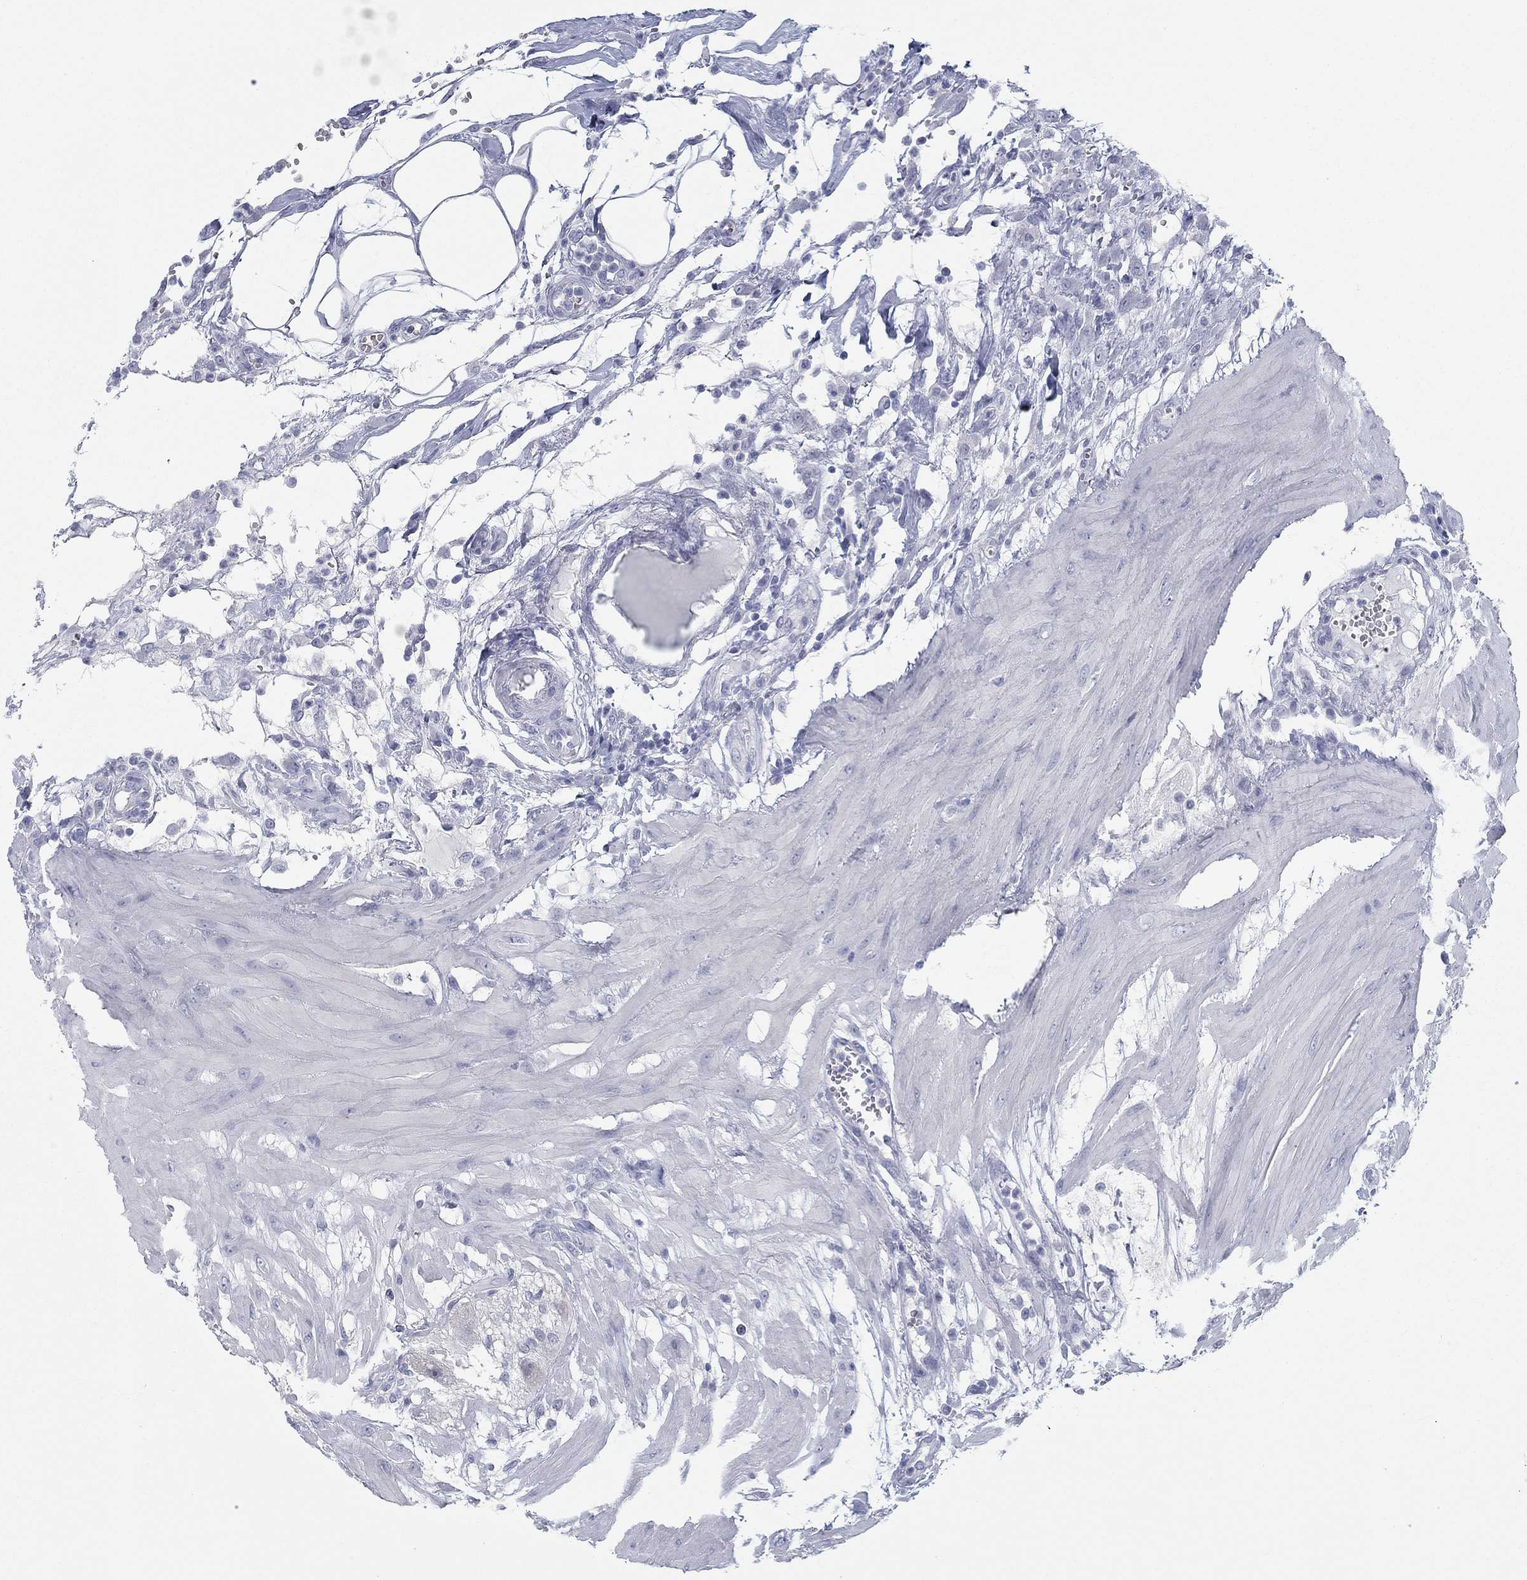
{"staining": {"intensity": "negative", "quantity": "none", "location": "none"}, "tissue": "colon", "cell_type": "Endothelial cells", "image_type": "normal", "snomed": [{"axis": "morphology", "description": "Normal tissue, NOS"}, {"axis": "morphology", "description": "Adenocarcinoma, NOS"}, {"axis": "topography", "description": "Colon"}], "caption": "Endothelial cells are negative for protein expression in benign human colon. (DAB (3,3'-diaminobenzidine) immunohistochemistry (IHC) with hematoxylin counter stain).", "gene": "DNAL1", "patient": {"sex": "male", "age": 65}}